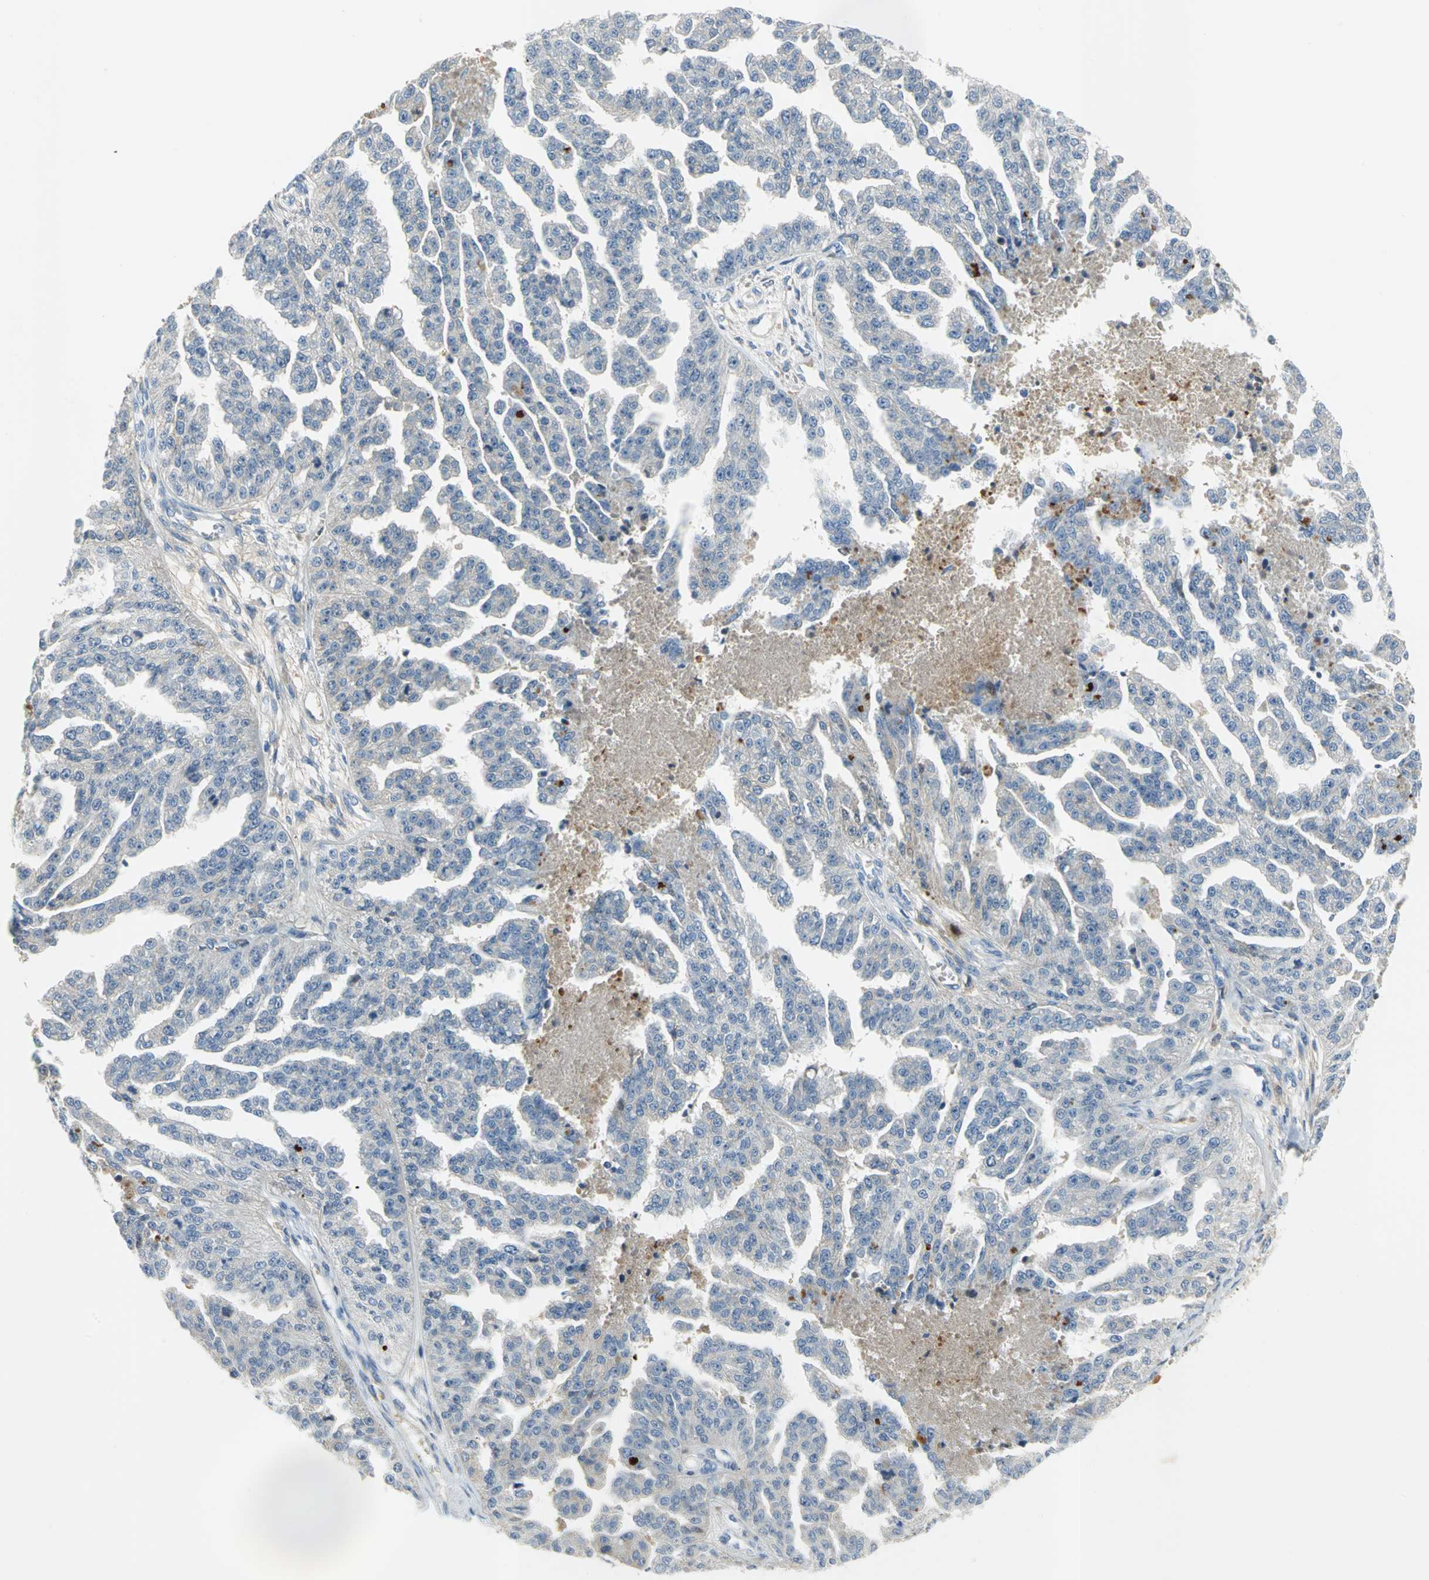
{"staining": {"intensity": "weak", "quantity": "25%-75%", "location": "cytoplasmic/membranous"}, "tissue": "ovarian cancer", "cell_type": "Tumor cells", "image_type": "cancer", "snomed": [{"axis": "morphology", "description": "Cystadenocarcinoma, serous, NOS"}, {"axis": "topography", "description": "Ovary"}], "caption": "IHC micrograph of human ovarian serous cystadenocarcinoma stained for a protein (brown), which exhibits low levels of weak cytoplasmic/membranous staining in about 25%-75% of tumor cells.", "gene": "ZIC1", "patient": {"sex": "female", "age": 58}}